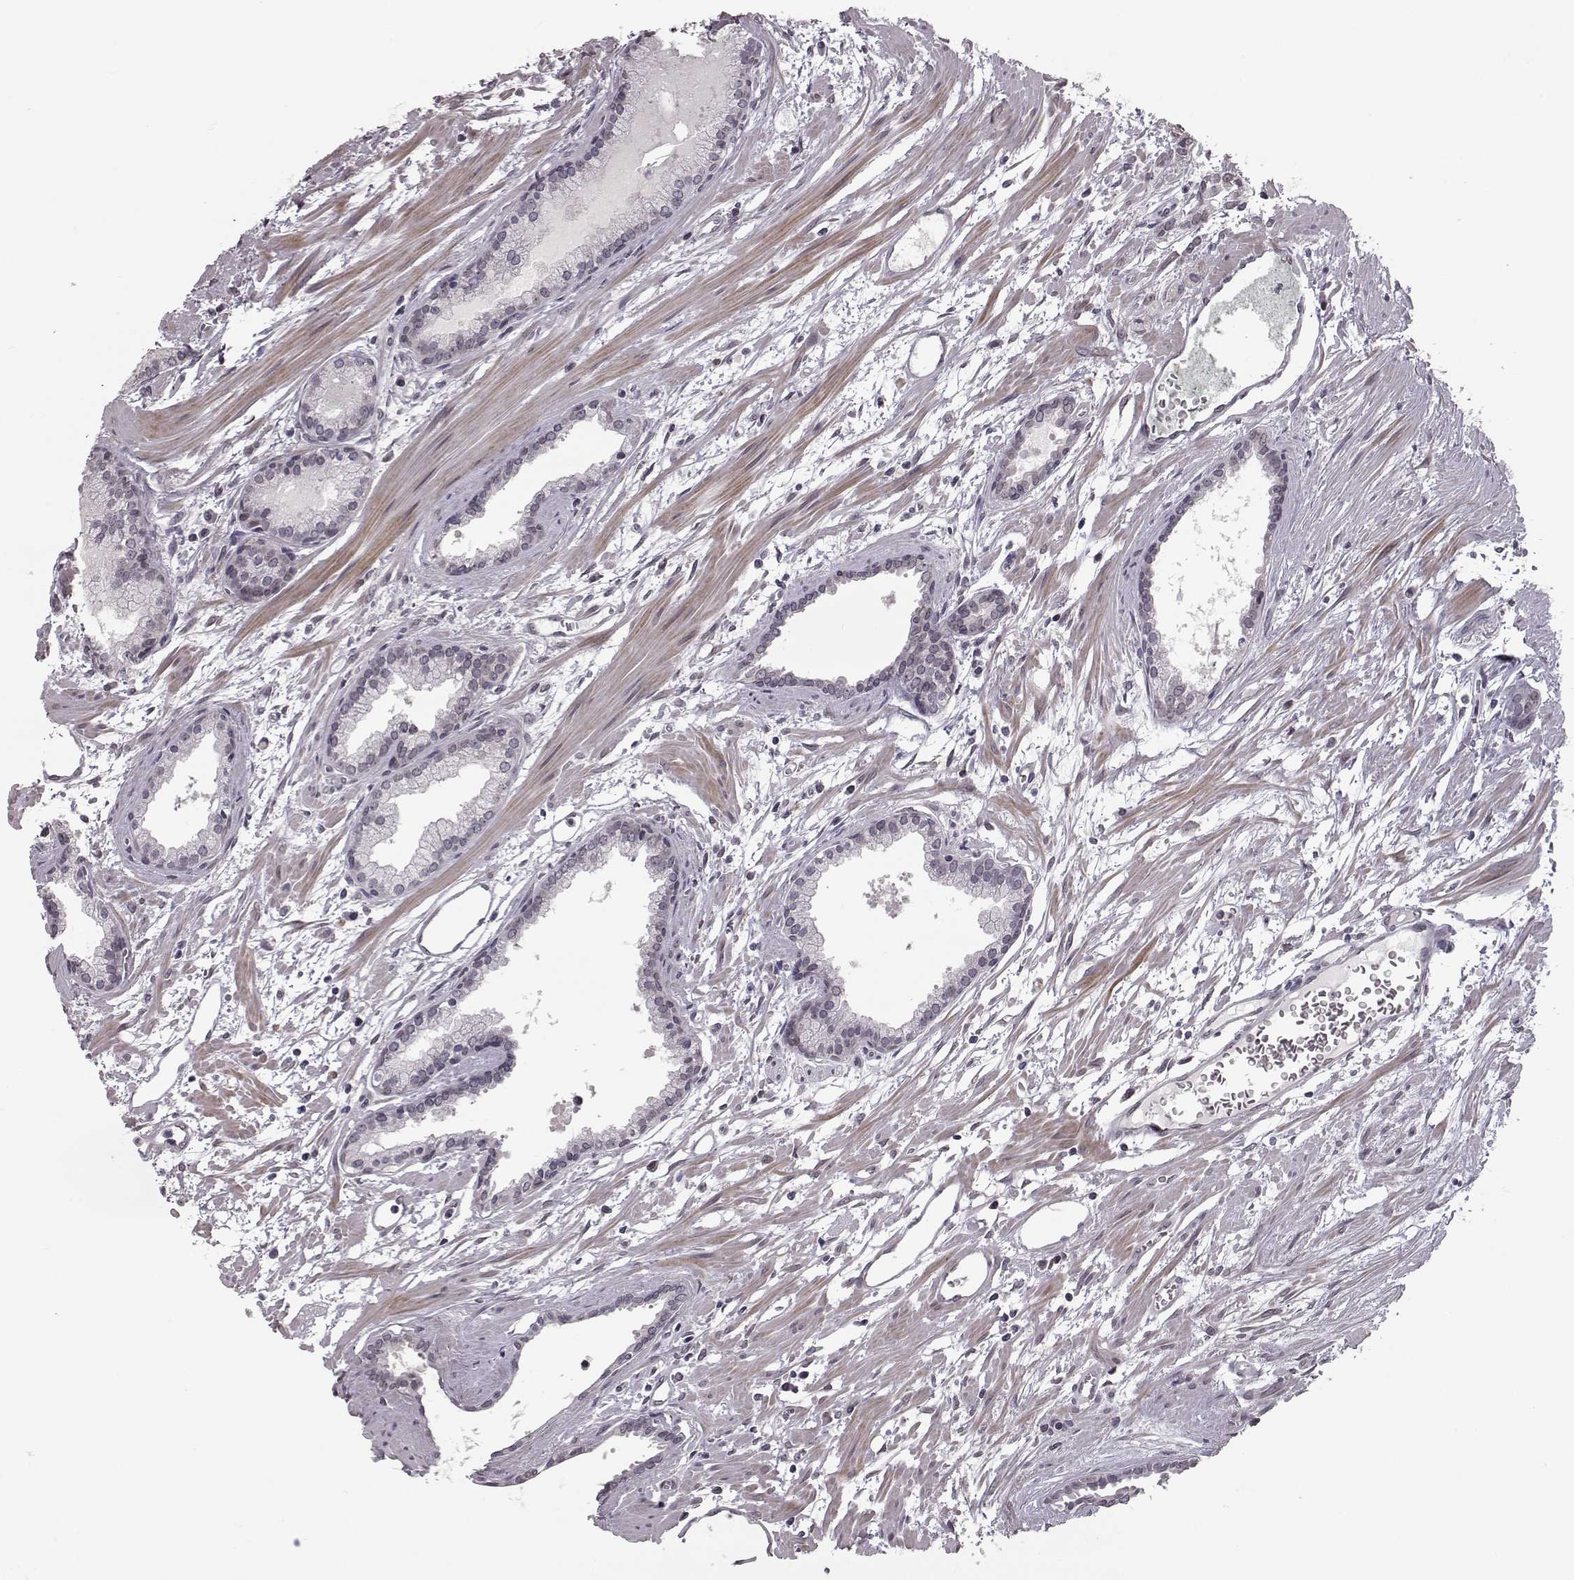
{"staining": {"intensity": "weak", "quantity": ">75%", "location": "cytoplasmic/membranous,nuclear"}, "tissue": "prostate cancer", "cell_type": "Tumor cells", "image_type": "cancer", "snomed": [{"axis": "morphology", "description": "Adenocarcinoma, High grade"}, {"axis": "topography", "description": "Prostate"}], "caption": "Human prostate cancer stained for a protein (brown) demonstrates weak cytoplasmic/membranous and nuclear positive staining in approximately >75% of tumor cells.", "gene": "NUP37", "patient": {"sex": "male", "age": 68}}